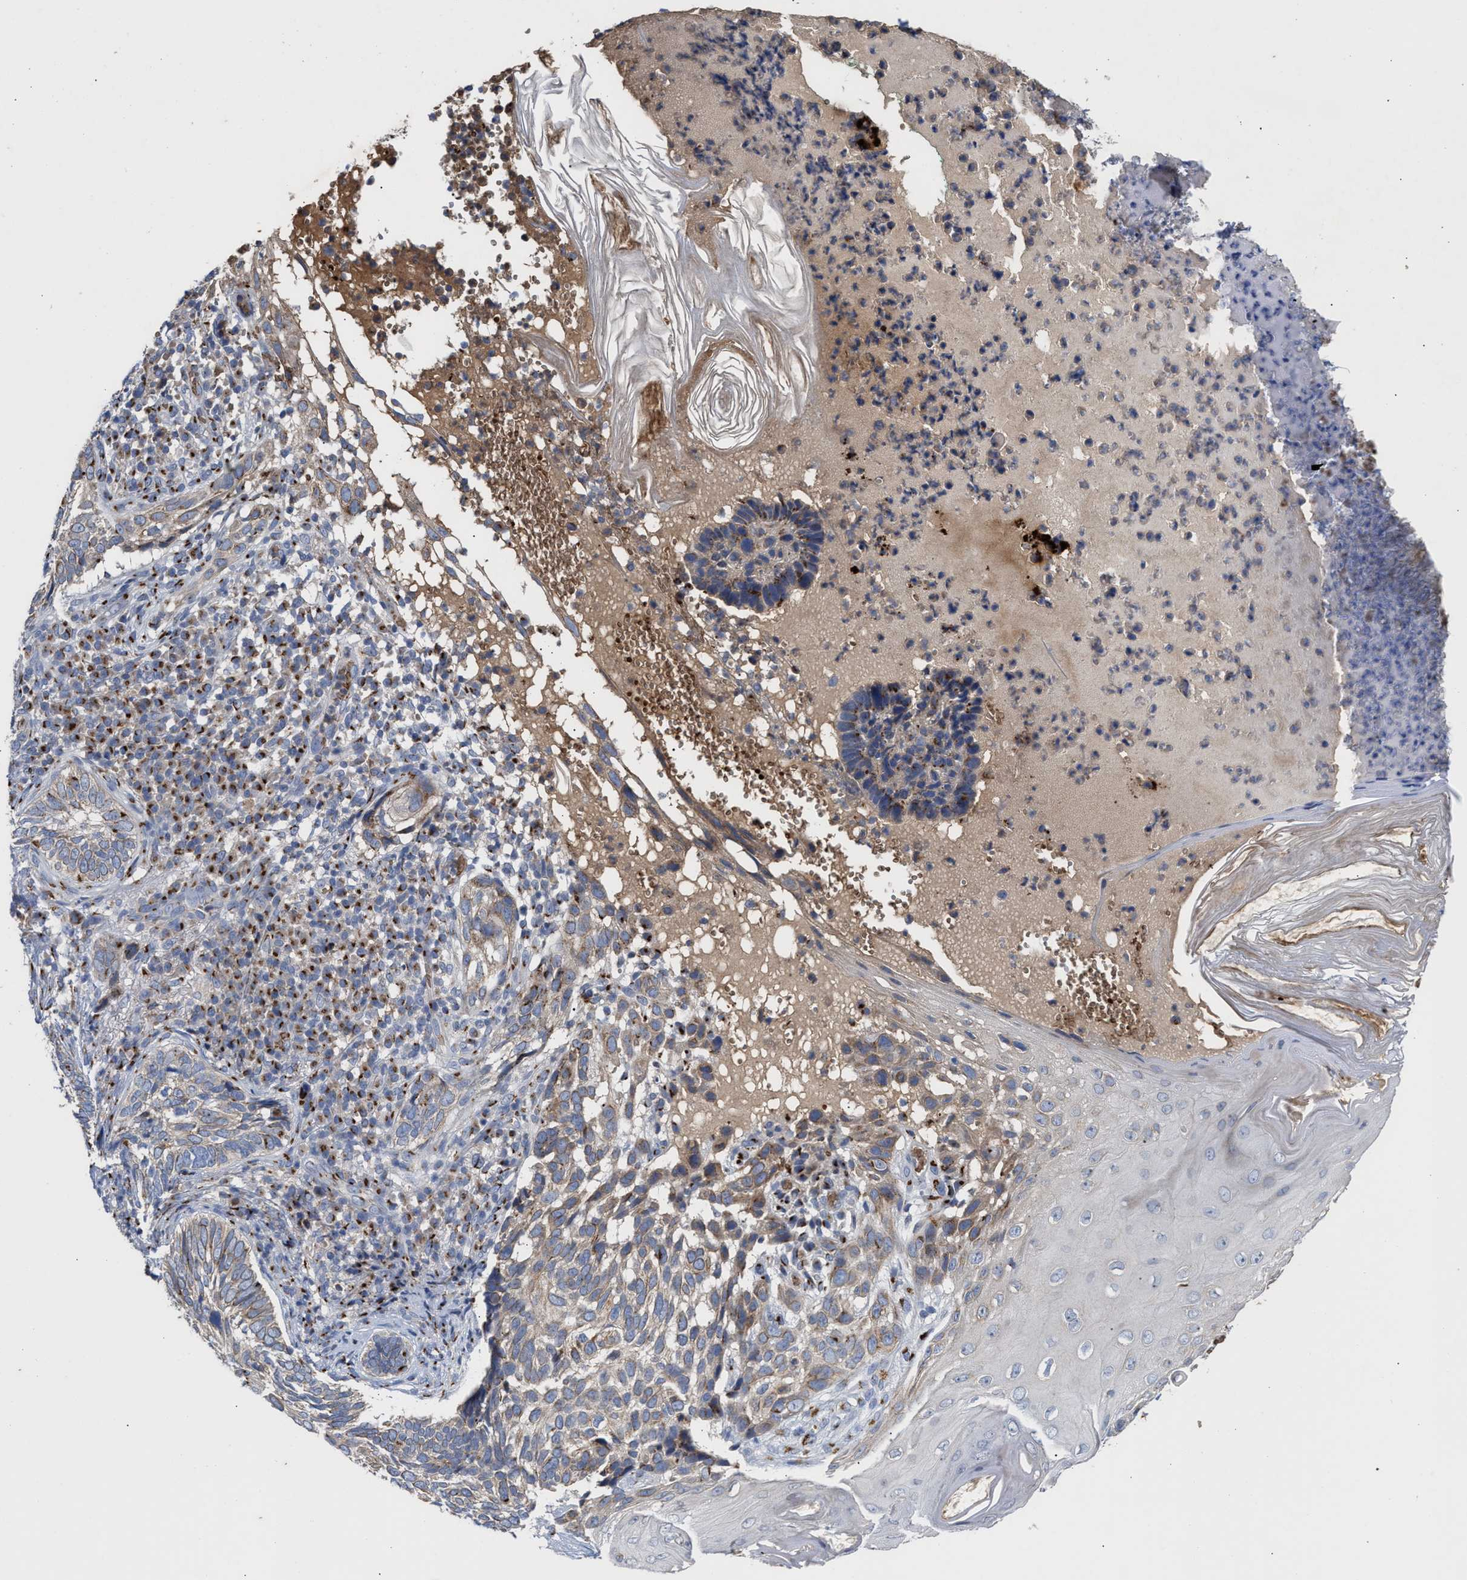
{"staining": {"intensity": "moderate", "quantity": "<25%", "location": "cytoplasmic/membranous"}, "tissue": "skin cancer", "cell_type": "Tumor cells", "image_type": "cancer", "snomed": [{"axis": "morphology", "description": "Basal cell carcinoma"}, {"axis": "topography", "description": "Skin"}], "caption": "The histopathology image exhibits immunohistochemical staining of skin basal cell carcinoma. There is moderate cytoplasmic/membranous expression is appreciated in about <25% of tumor cells. (DAB (3,3'-diaminobenzidine) = brown stain, brightfield microscopy at high magnification).", "gene": "CCL2", "patient": {"sex": "female", "age": 89}}